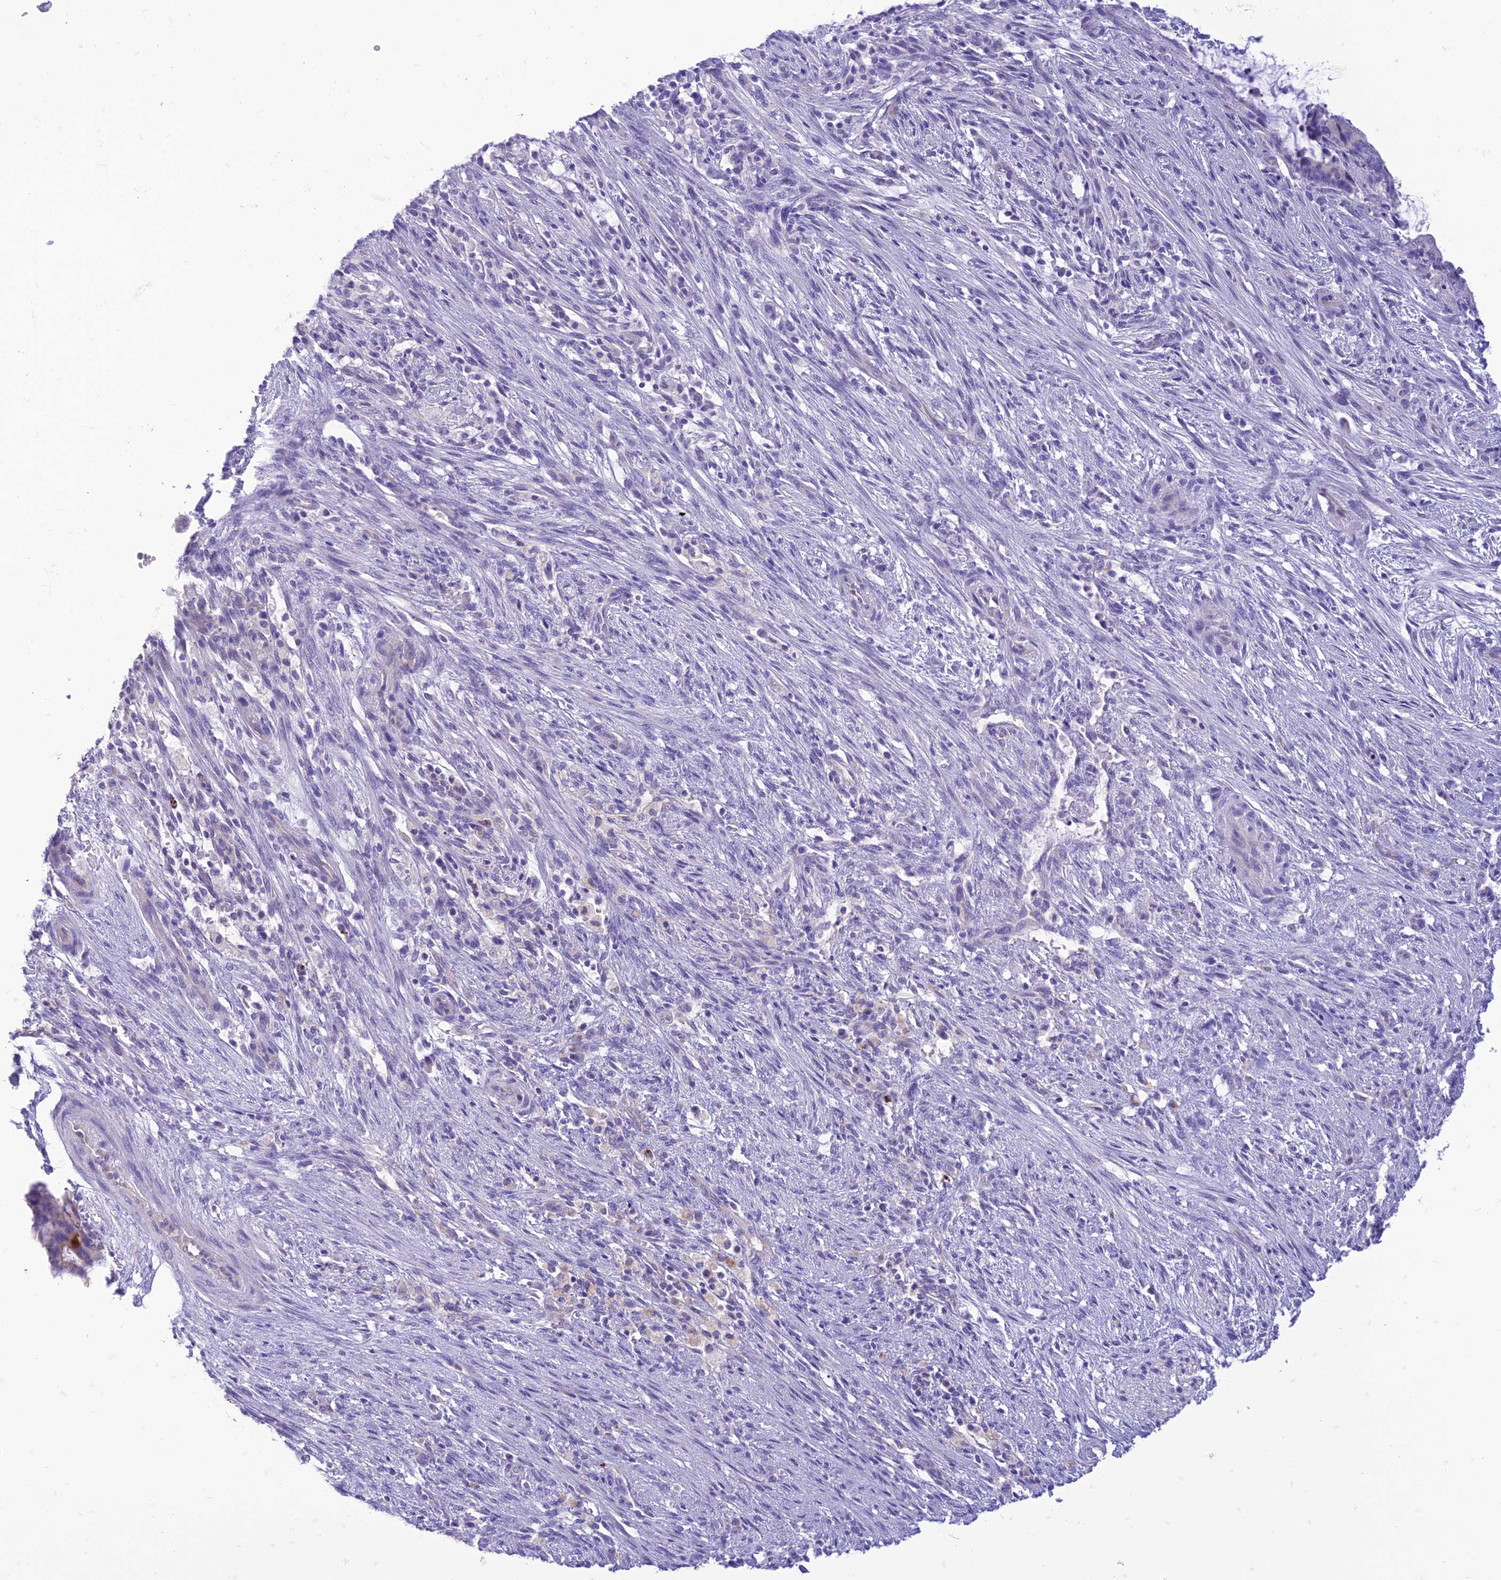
{"staining": {"intensity": "negative", "quantity": "none", "location": "none"}, "tissue": "liver cancer", "cell_type": "Tumor cells", "image_type": "cancer", "snomed": [{"axis": "morphology", "description": "Normal tissue, NOS"}, {"axis": "morphology", "description": "Cholangiocarcinoma"}, {"axis": "topography", "description": "Liver"}, {"axis": "topography", "description": "Peripheral nerve tissue"}], "caption": "There is no significant staining in tumor cells of cholangiocarcinoma (liver).", "gene": "DHDH", "patient": {"sex": "female", "age": 73}}